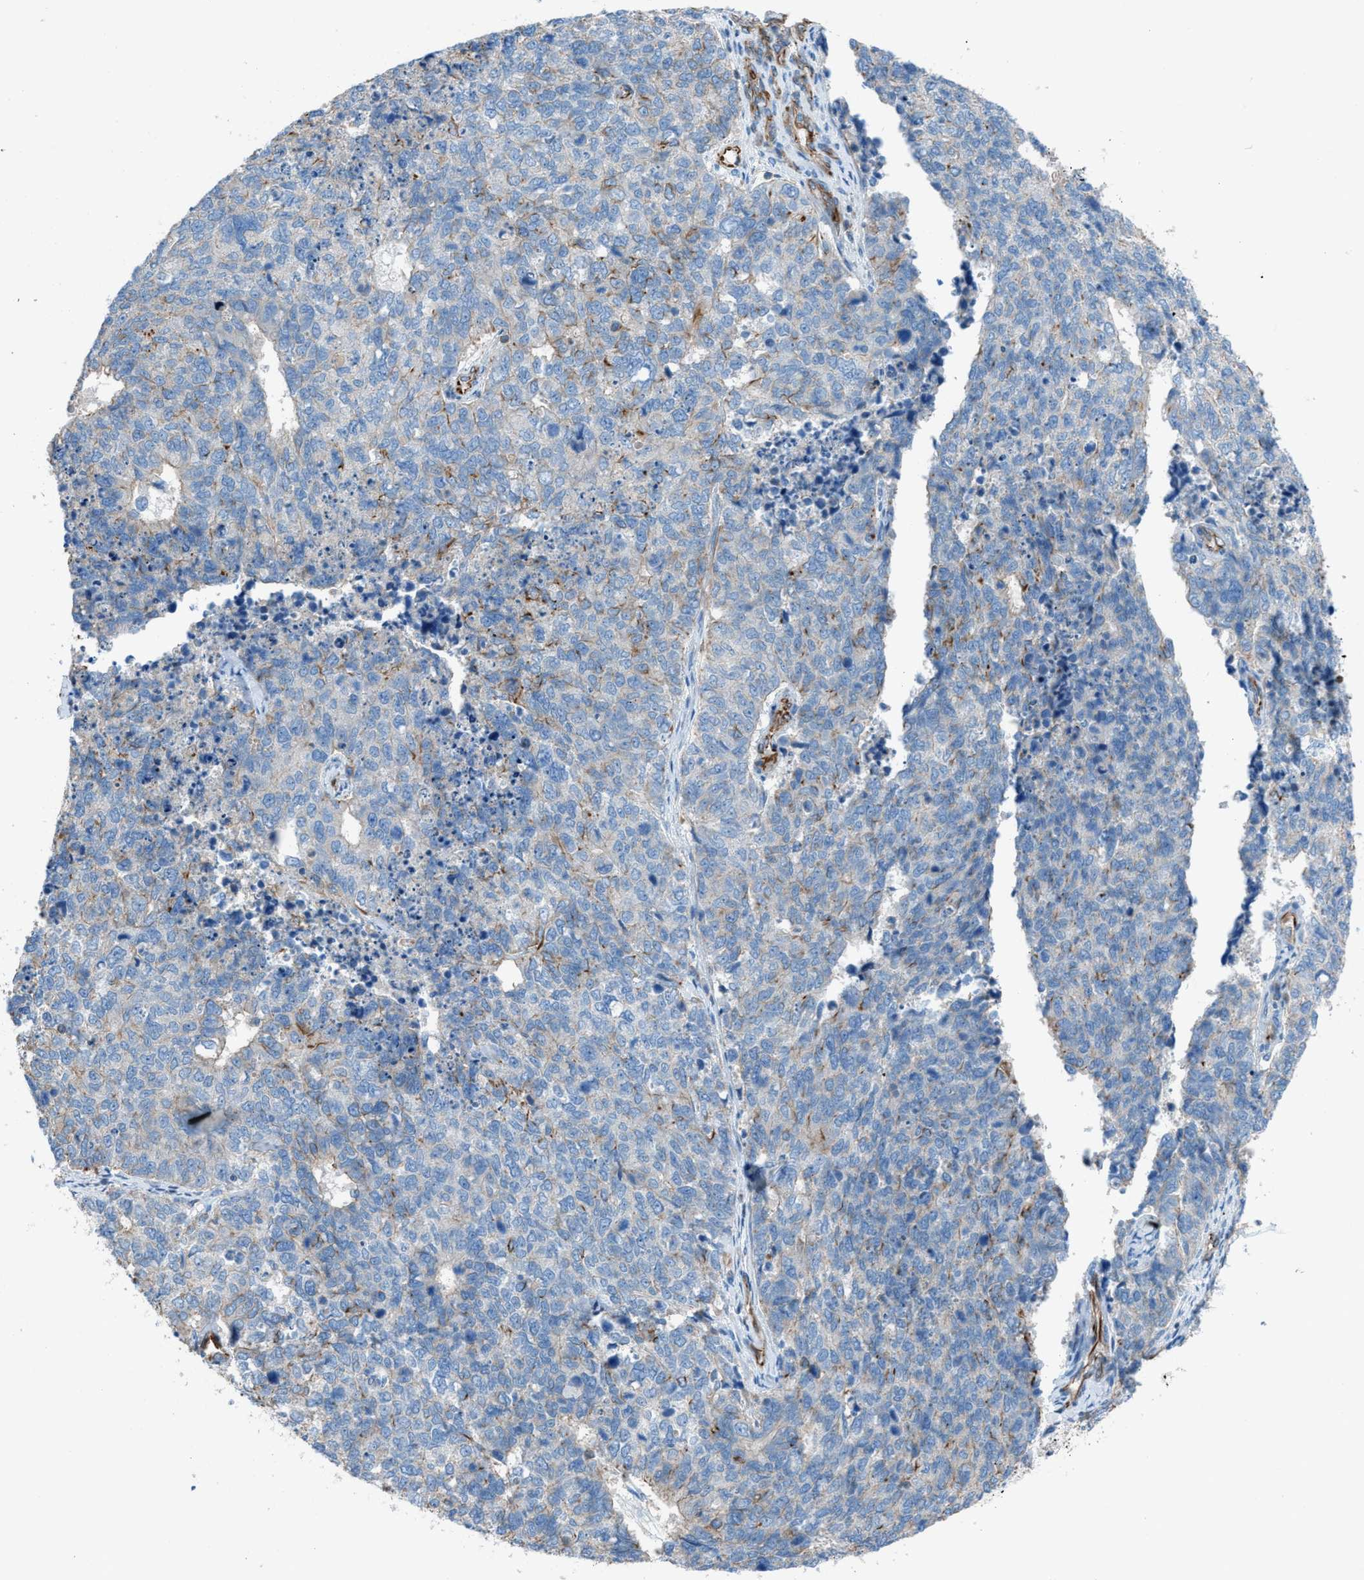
{"staining": {"intensity": "negative", "quantity": "none", "location": "none"}, "tissue": "cervical cancer", "cell_type": "Tumor cells", "image_type": "cancer", "snomed": [{"axis": "morphology", "description": "Squamous cell carcinoma, NOS"}, {"axis": "topography", "description": "Cervix"}], "caption": "High power microscopy histopathology image of an immunohistochemistry photomicrograph of cervical cancer (squamous cell carcinoma), revealing no significant staining in tumor cells. The staining is performed using DAB brown chromogen with nuclei counter-stained in using hematoxylin.", "gene": "CABP7", "patient": {"sex": "female", "age": 63}}